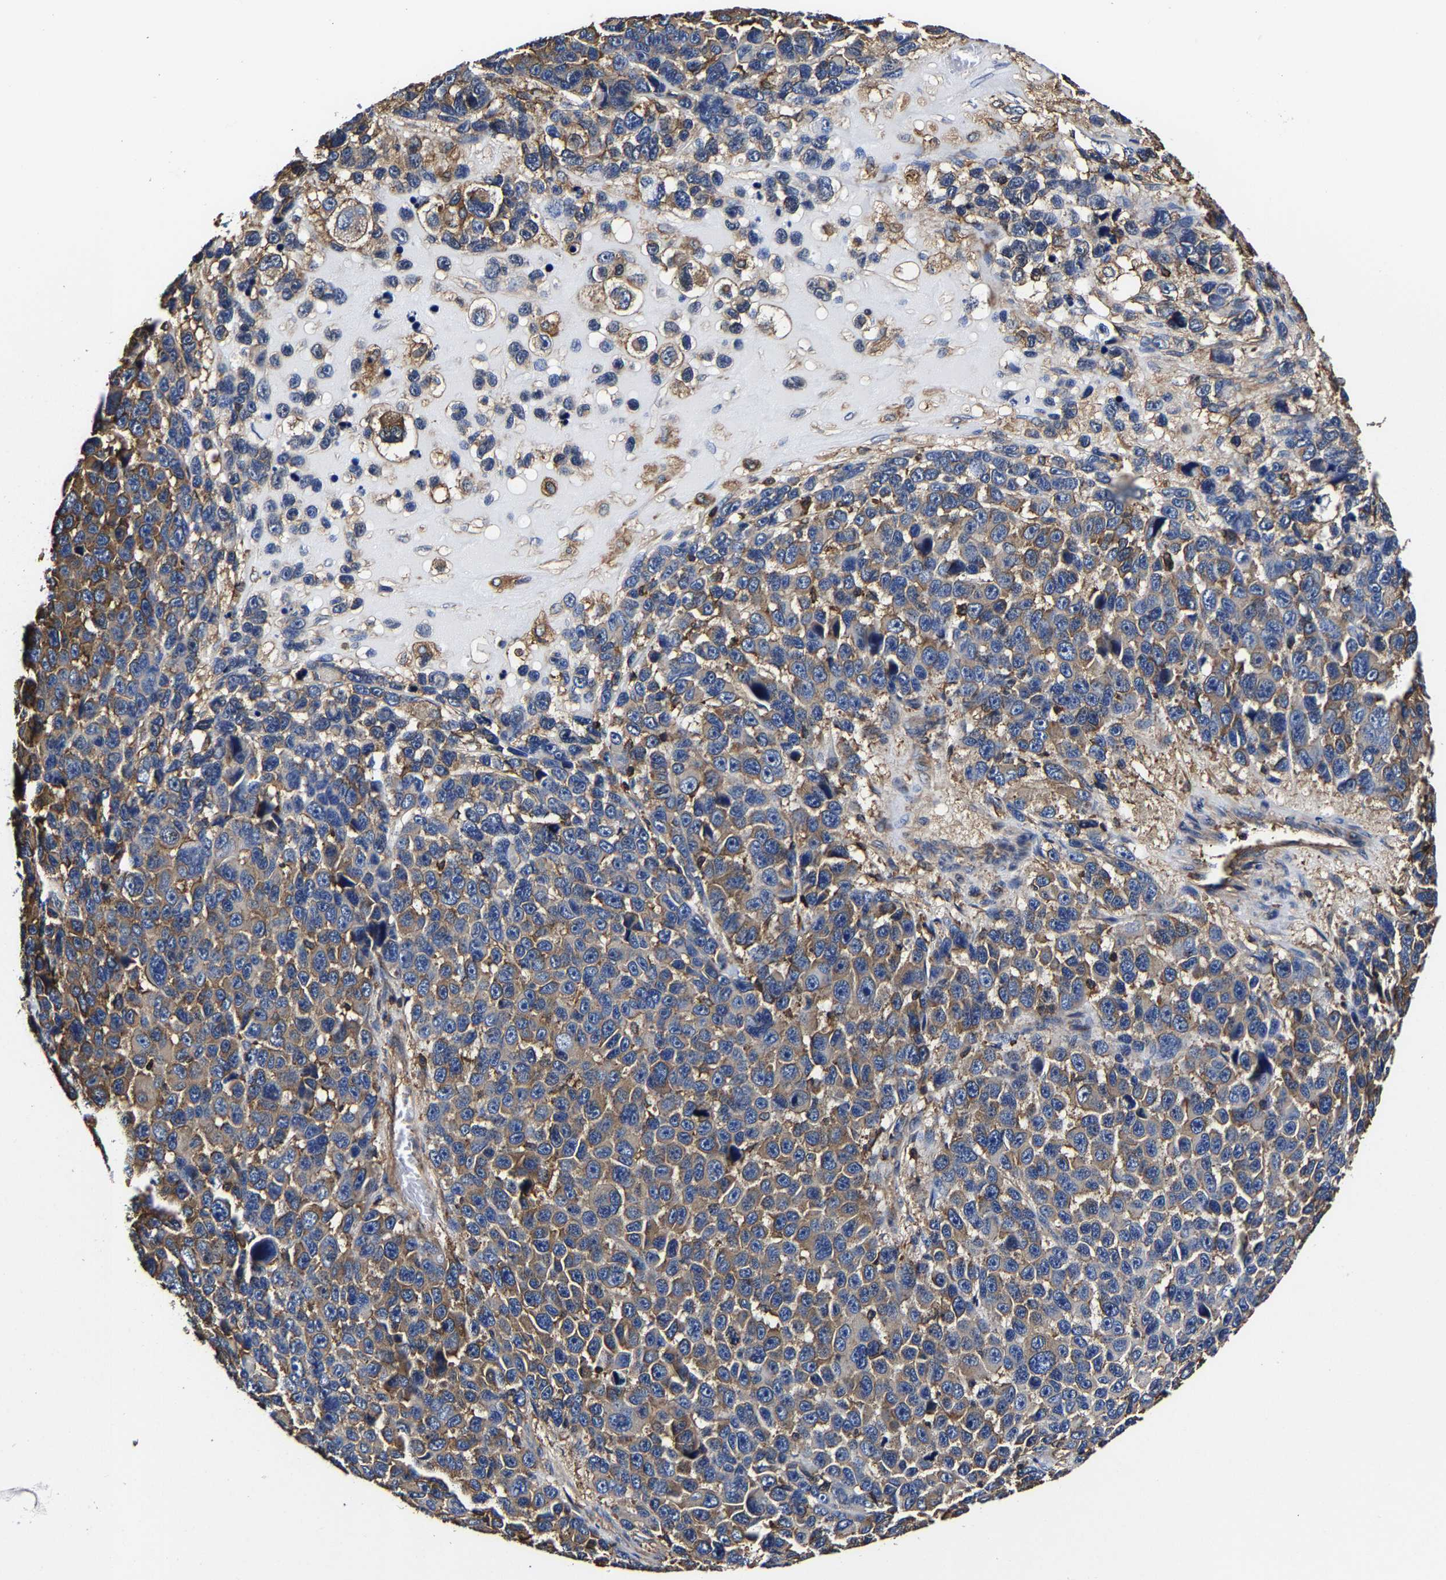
{"staining": {"intensity": "moderate", "quantity": "25%-75%", "location": "cytoplasmic/membranous"}, "tissue": "melanoma", "cell_type": "Tumor cells", "image_type": "cancer", "snomed": [{"axis": "morphology", "description": "Malignant melanoma, NOS"}, {"axis": "topography", "description": "Skin"}], "caption": "The image exhibits immunohistochemical staining of melanoma. There is moderate cytoplasmic/membranous staining is present in about 25%-75% of tumor cells. Nuclei are stained in blue.", "gene": "SSH3", "patient": {"sex": "male", "age": 53}}